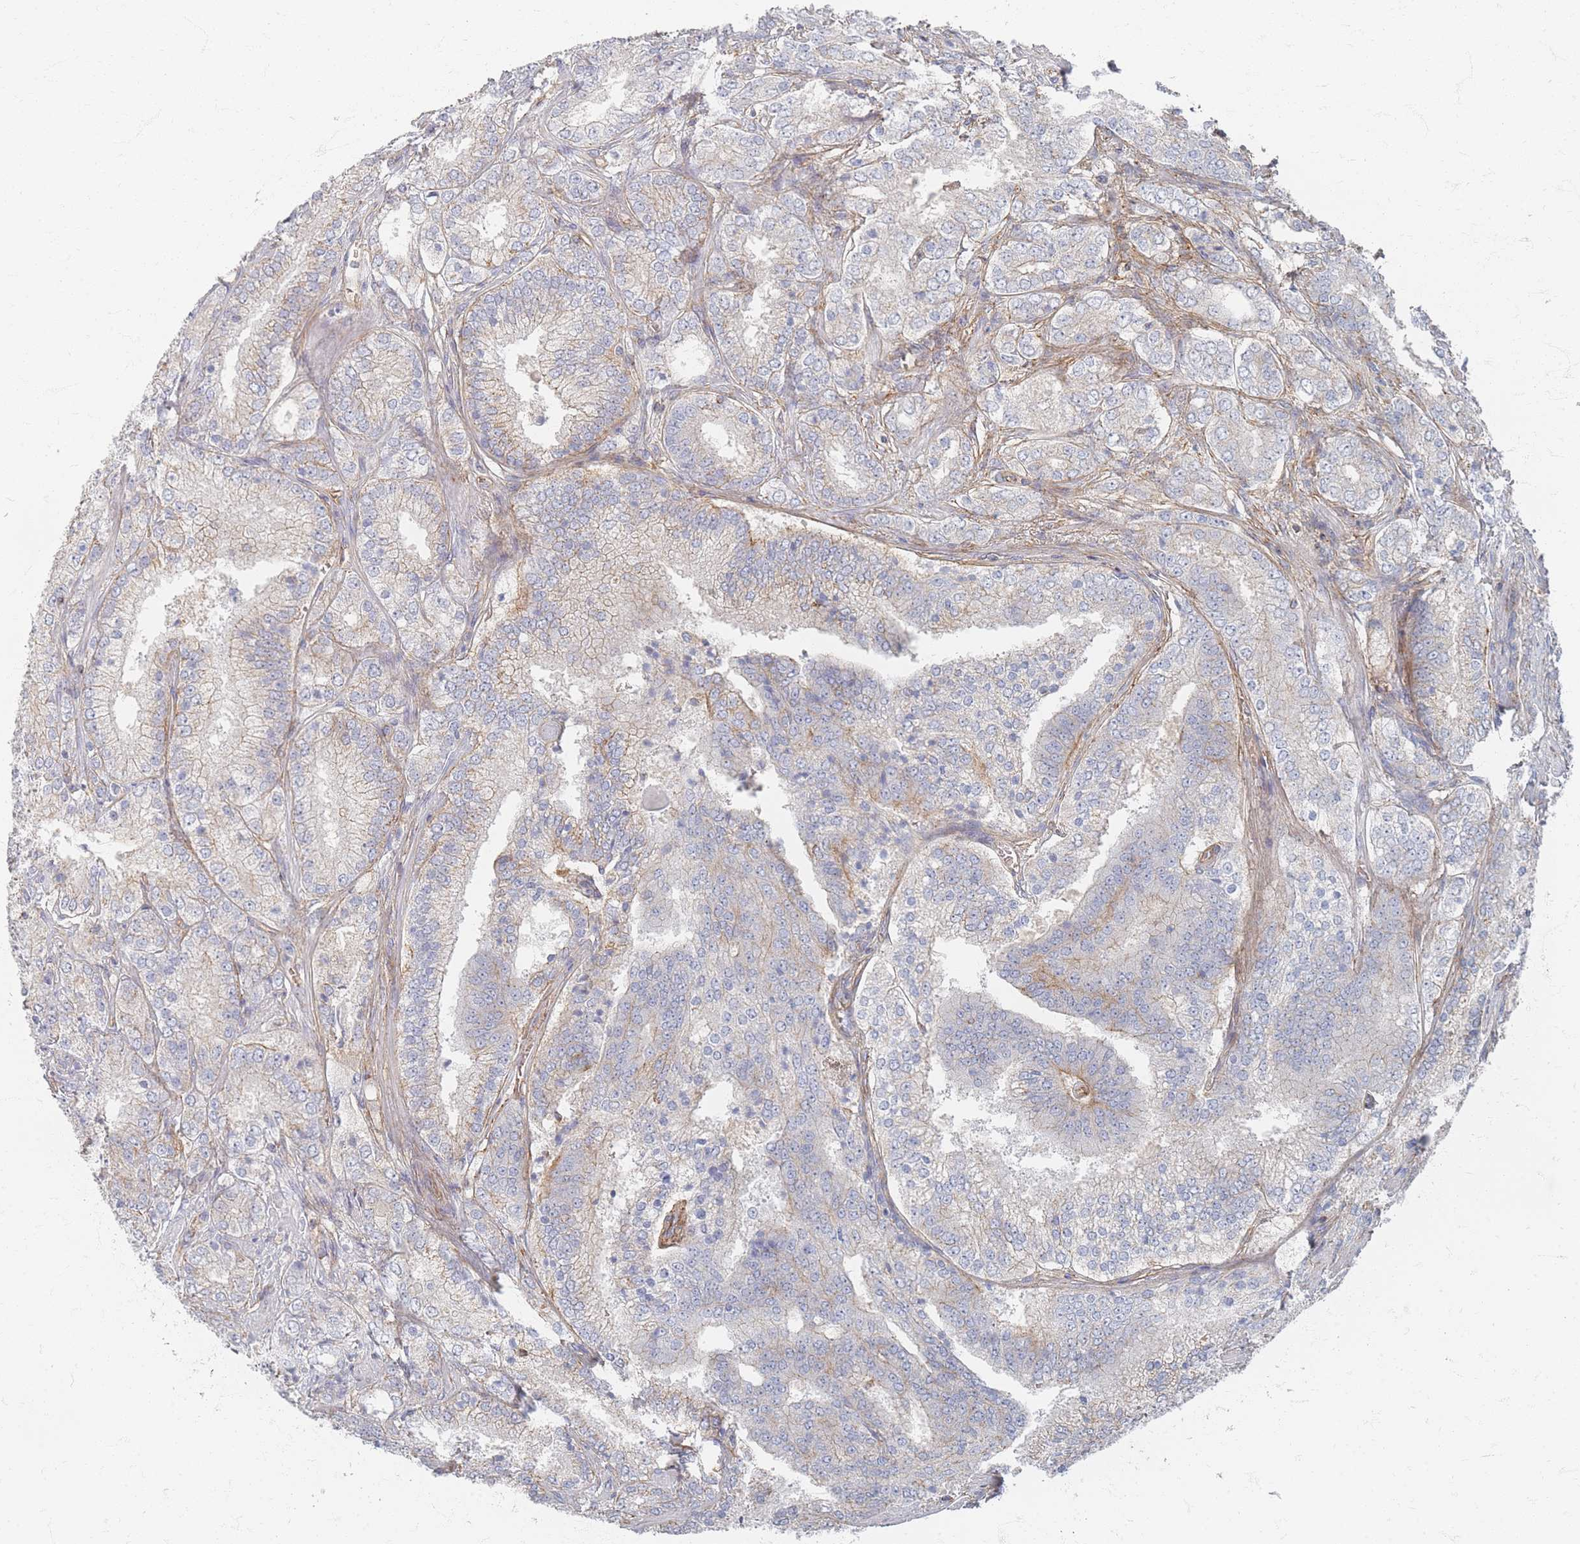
{"staining": {"intensity": "weak", "quantity": "<25%", "location": "cytoplasmic/membranous"}, "tissue": "prostate cancer", "cell_type": "Tumor cells", "image_type": "cancer", "snomed": [{"axis": "morphology", "description": "Adenocarcinoma, High grade"}, {"axis": "topography", "description": "Prostate"}], "caption": "Tumor cells show no significant protein expression in prostate adenocarcinoma (high-grade).", "gene": "GNB1", "patient": {"sex": "male", "age": 63}}